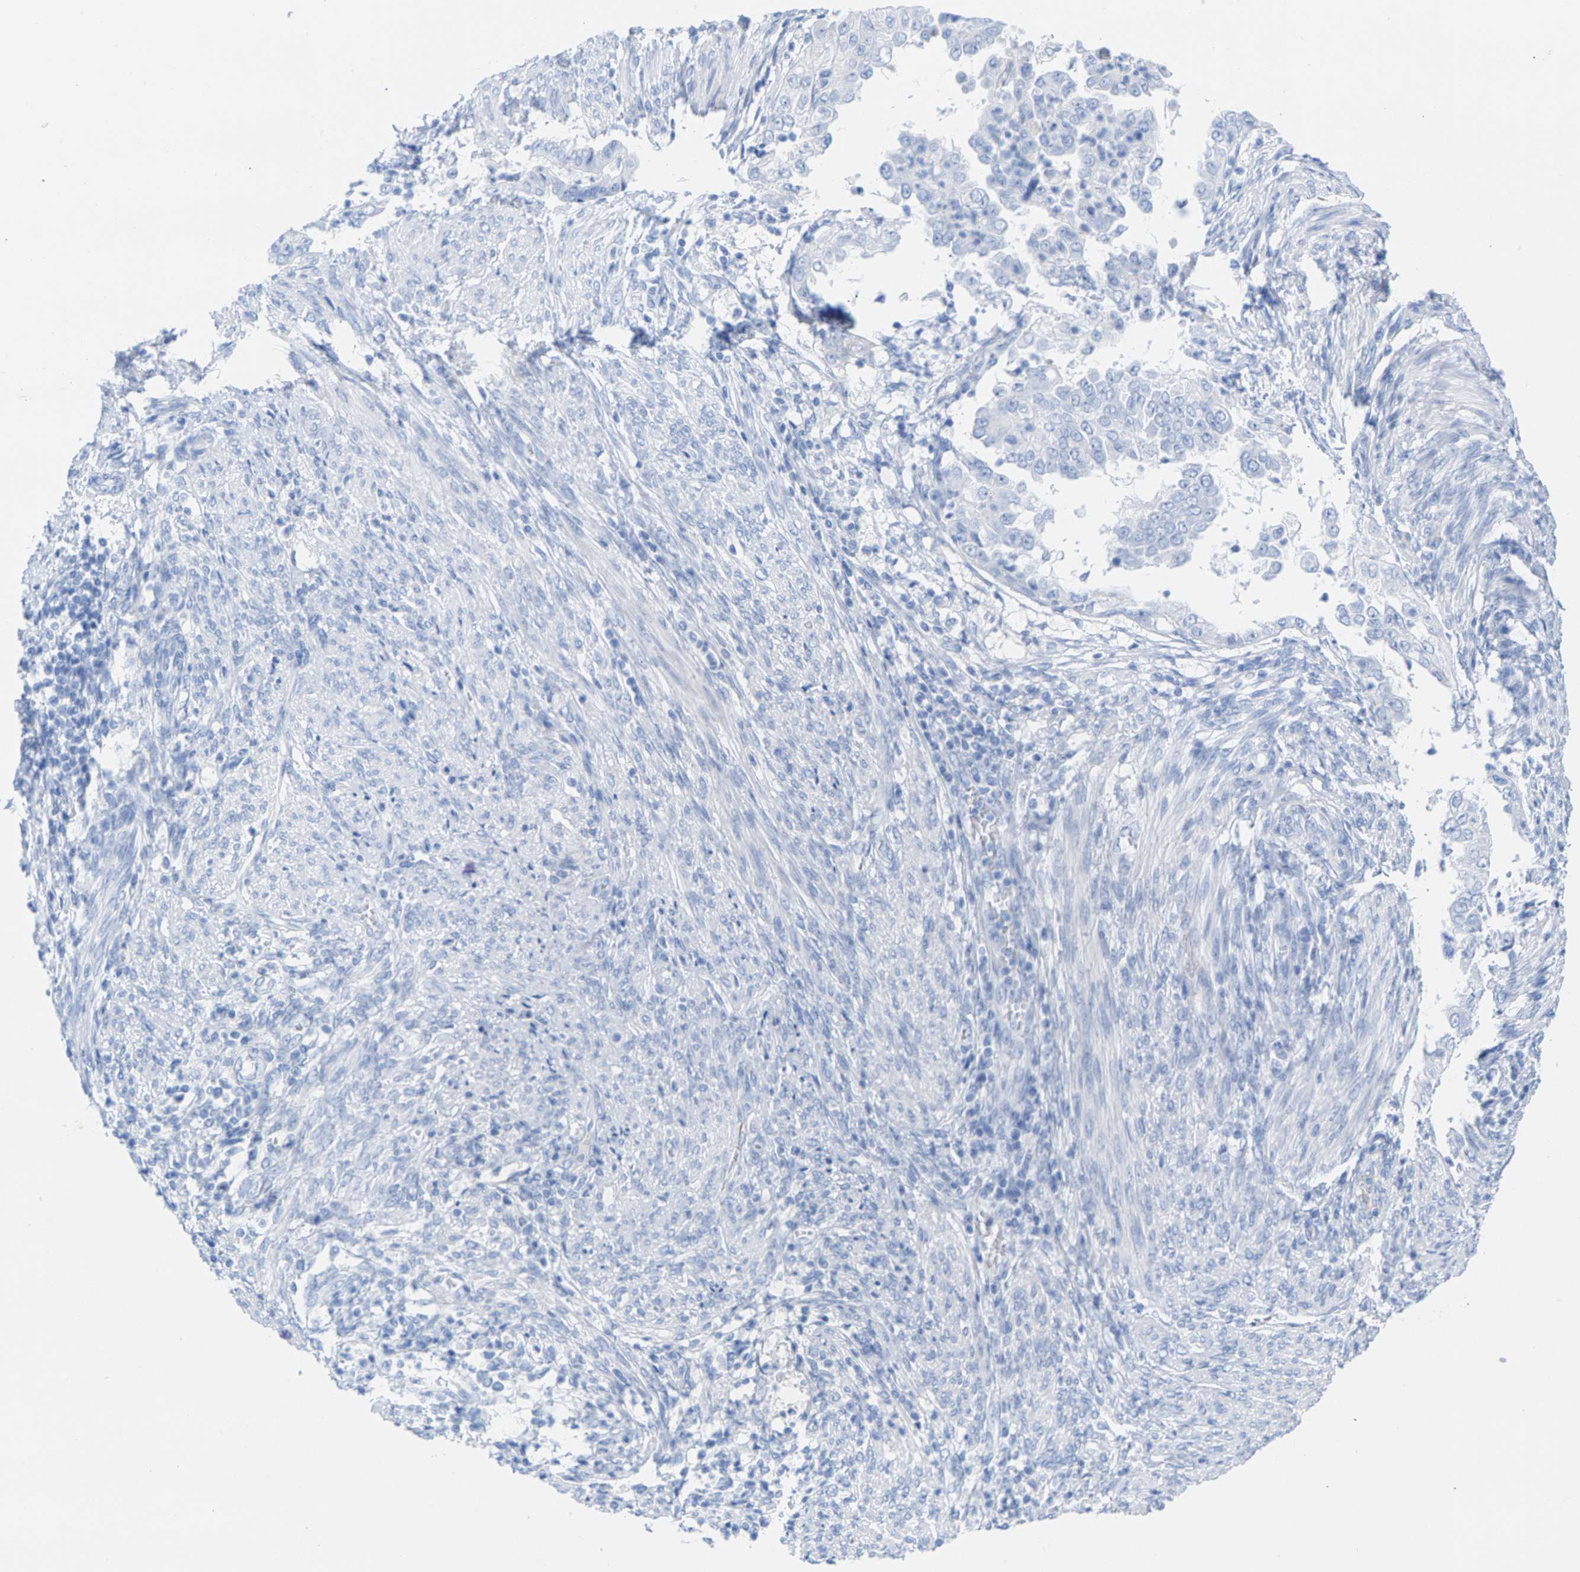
{"staining": {"intensity": "negative", "quantity": "none", "location": "none"}, "tissue": "endometrial cancer", "cell_type": "Tumor cells", "image_type": "cancer", "snomed": [{"axis": "morphology", "description": "Adenocarcinoma, NOS"}, {"axis": "topography", "description": "Endometrium"}], "caption": "A histopathology image of human adenocarcinoma (endometrial) is negative for staining in tumor cells.", "gene": "CPA1", "patient": {"sex": "female", "age": 85}}